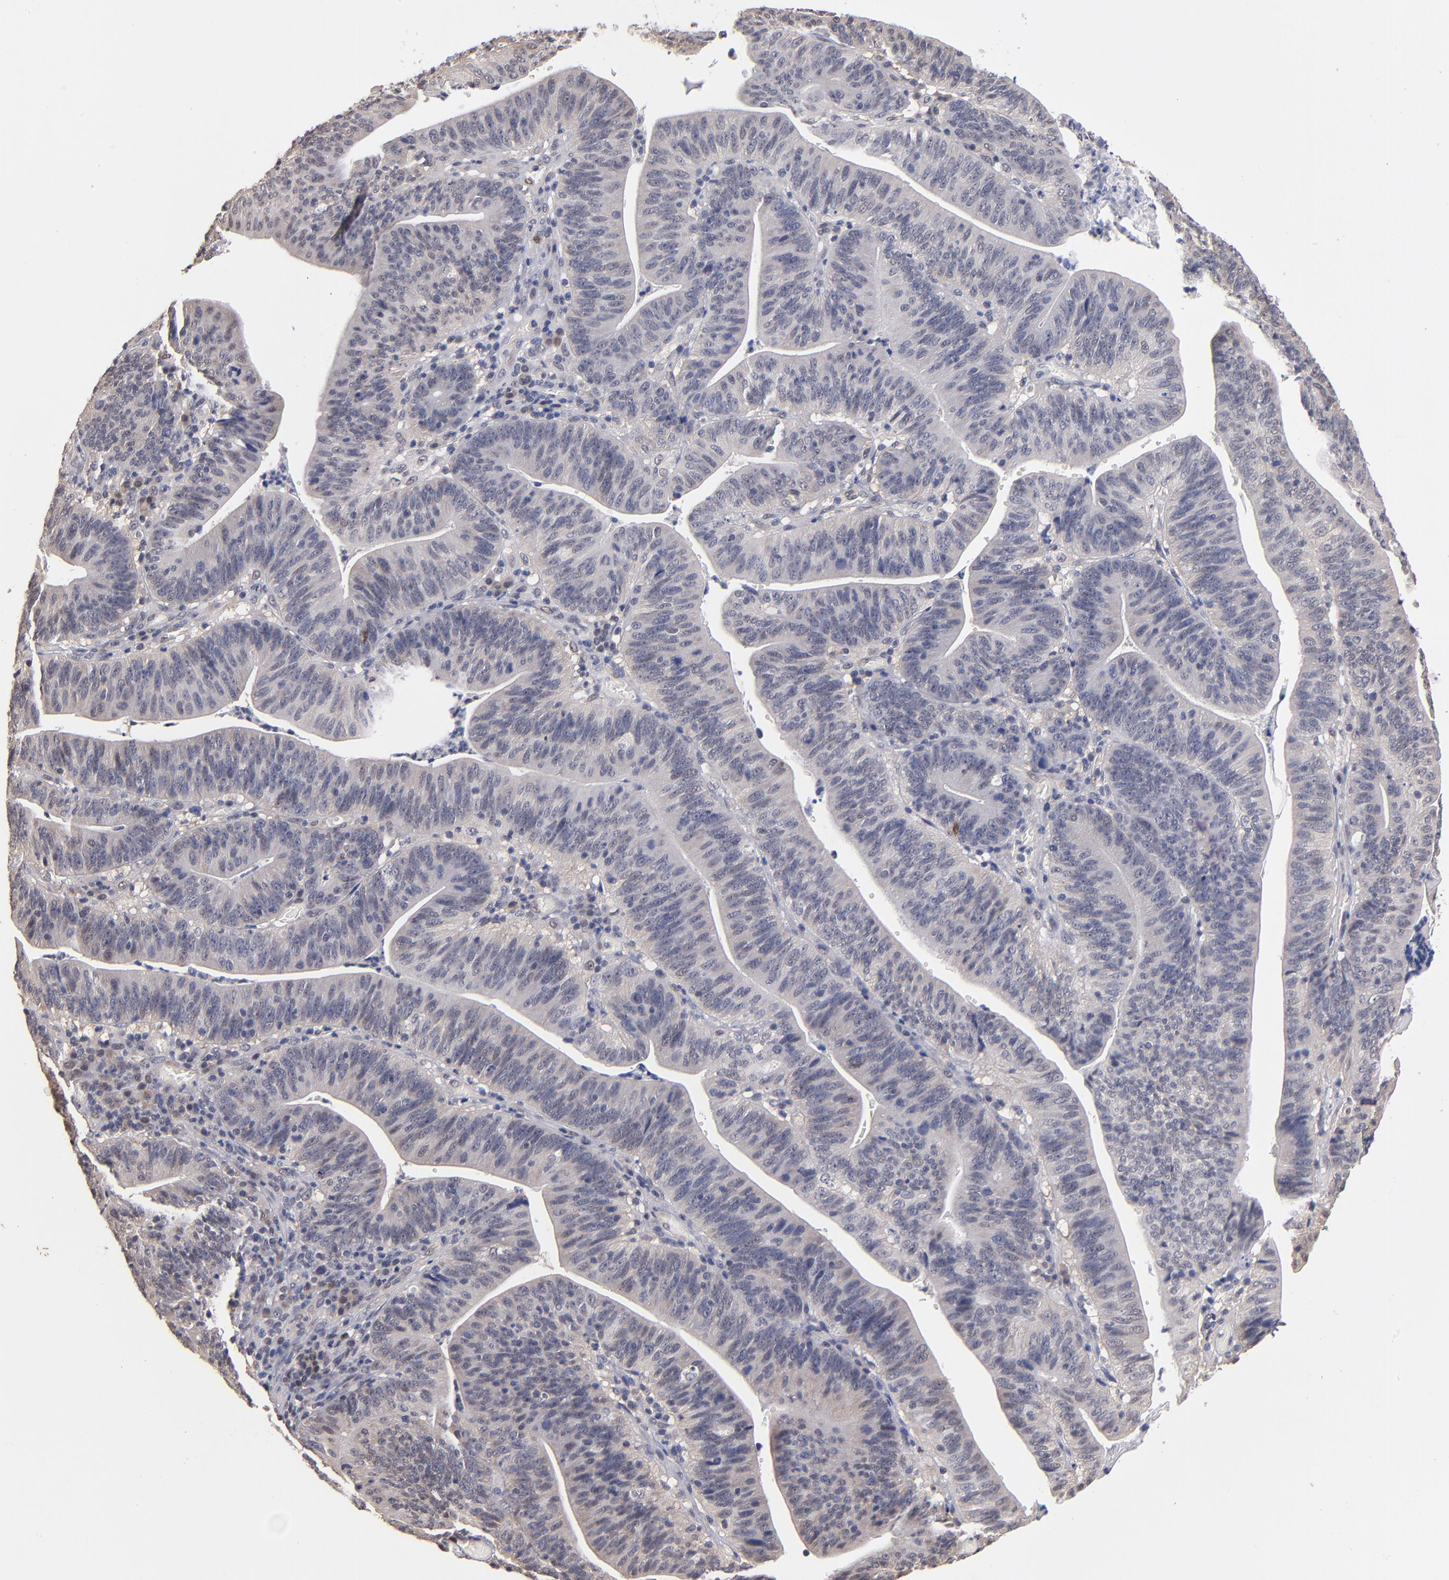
{"staining": {"intensity": "negative", "quantity": "none", "location": "none"}, "tissue": "stomach cancer", "cell_type": "Tumor cells", "image_type": "cancer", "snomed": [{"axis": "morphology", "description": "Adenocarcinoma, NOS"}, {"axis": "topography", "description": "Stomach, lower"}], "caption": "DAB (3,3'-diaminobenzidine) immunohistochemical staining of human stomach adenocarcinoma exhibits no significant positivity in tumor cells.", "gene": "PSMD10", "patient": {"sex": "female", "age": 86}}